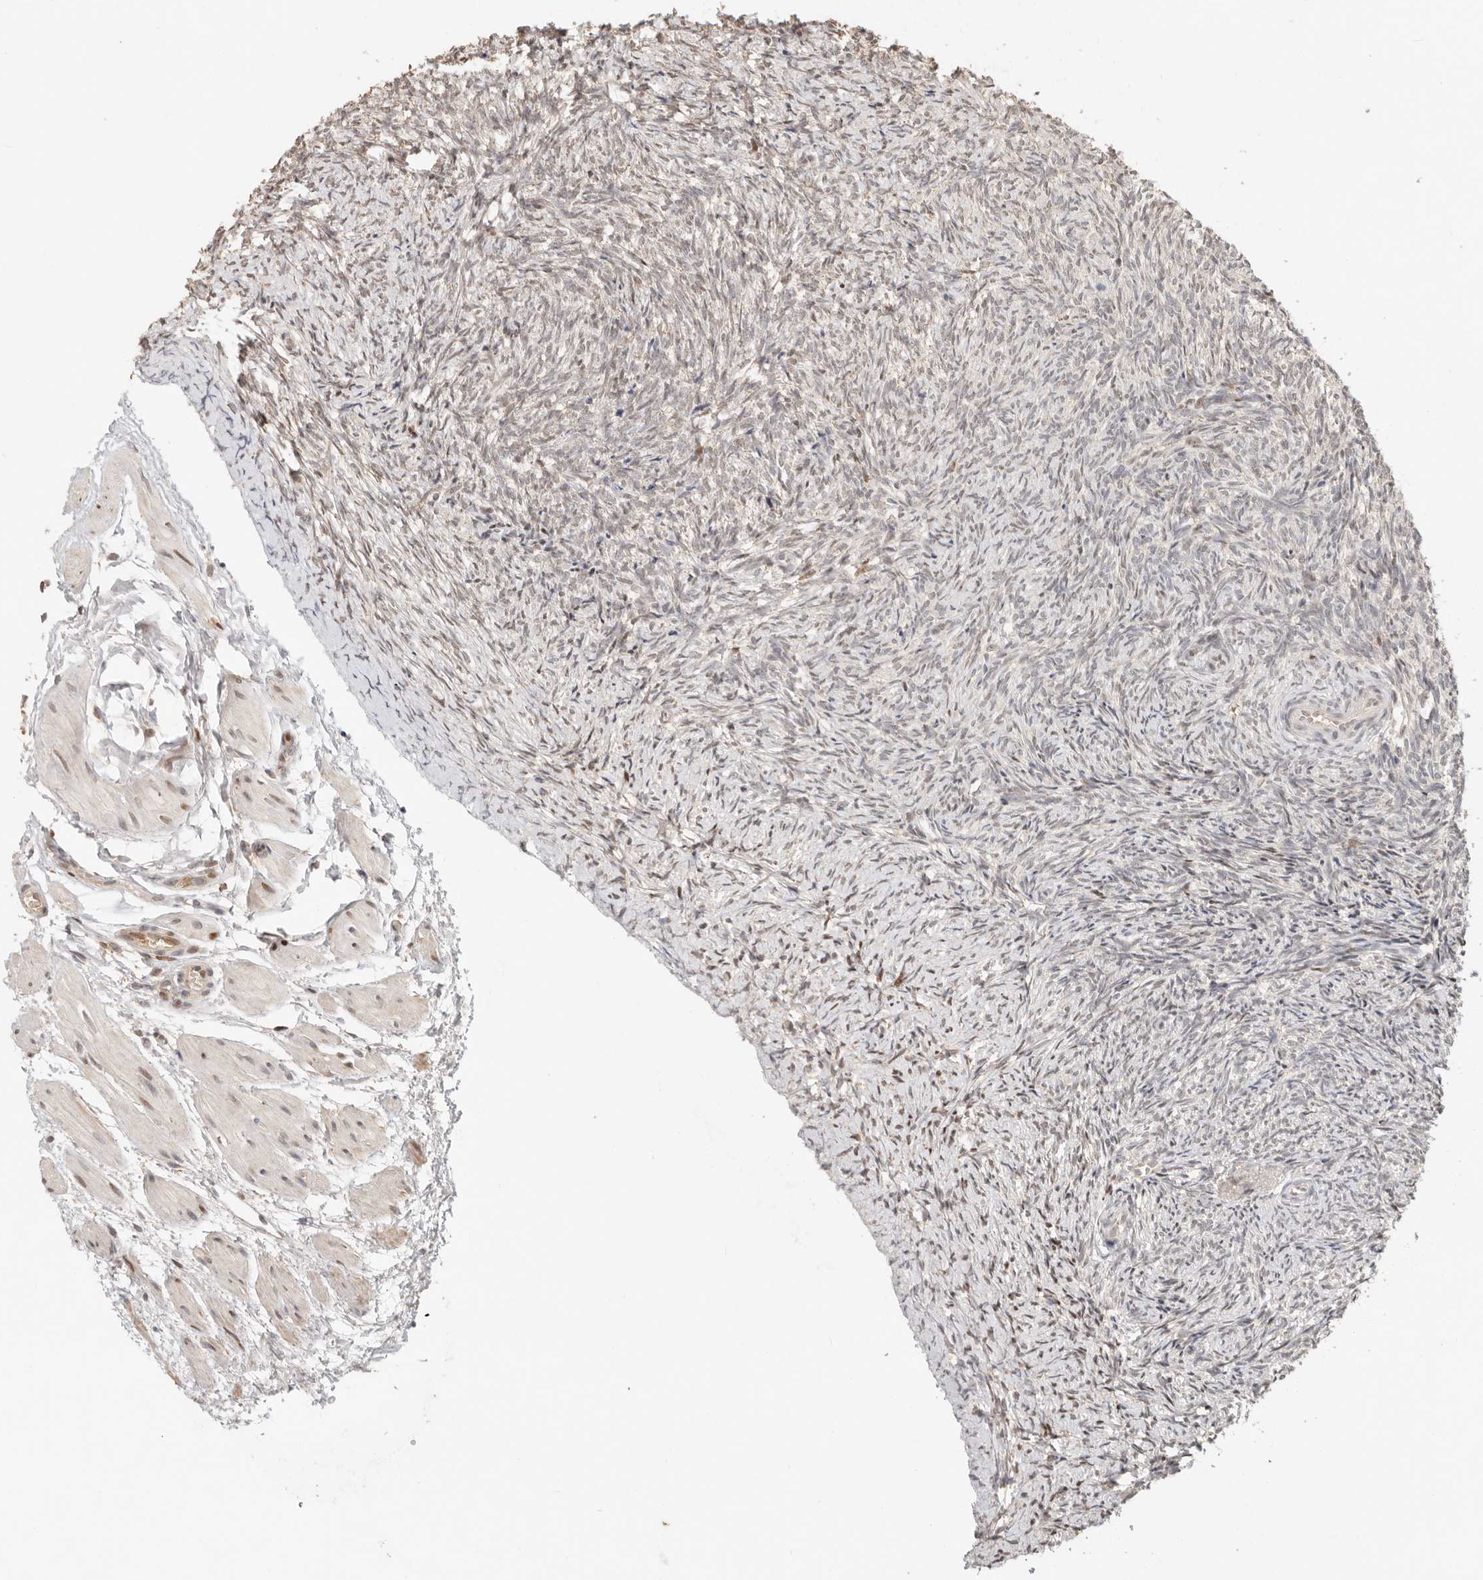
{"staining": {"intensity": "weak", "quantity": "25%-75%", "location": "nuclear"}, "tissue": "ovary", "cell_type": "Follicle cells", "image_type": "normal", "snomed": [{"axis": "morphology", "description": "Normal tissue, NOS"}, {"axis": "topography", "description": "Ovary"}], "caption": "Human ovary stained for a protein (brown) demonstrates weak nuclear positive expression in about 25%-75% of follicle cells.", "gene": "NPAS2", "patient": {"sex": "female", "age": 41}}